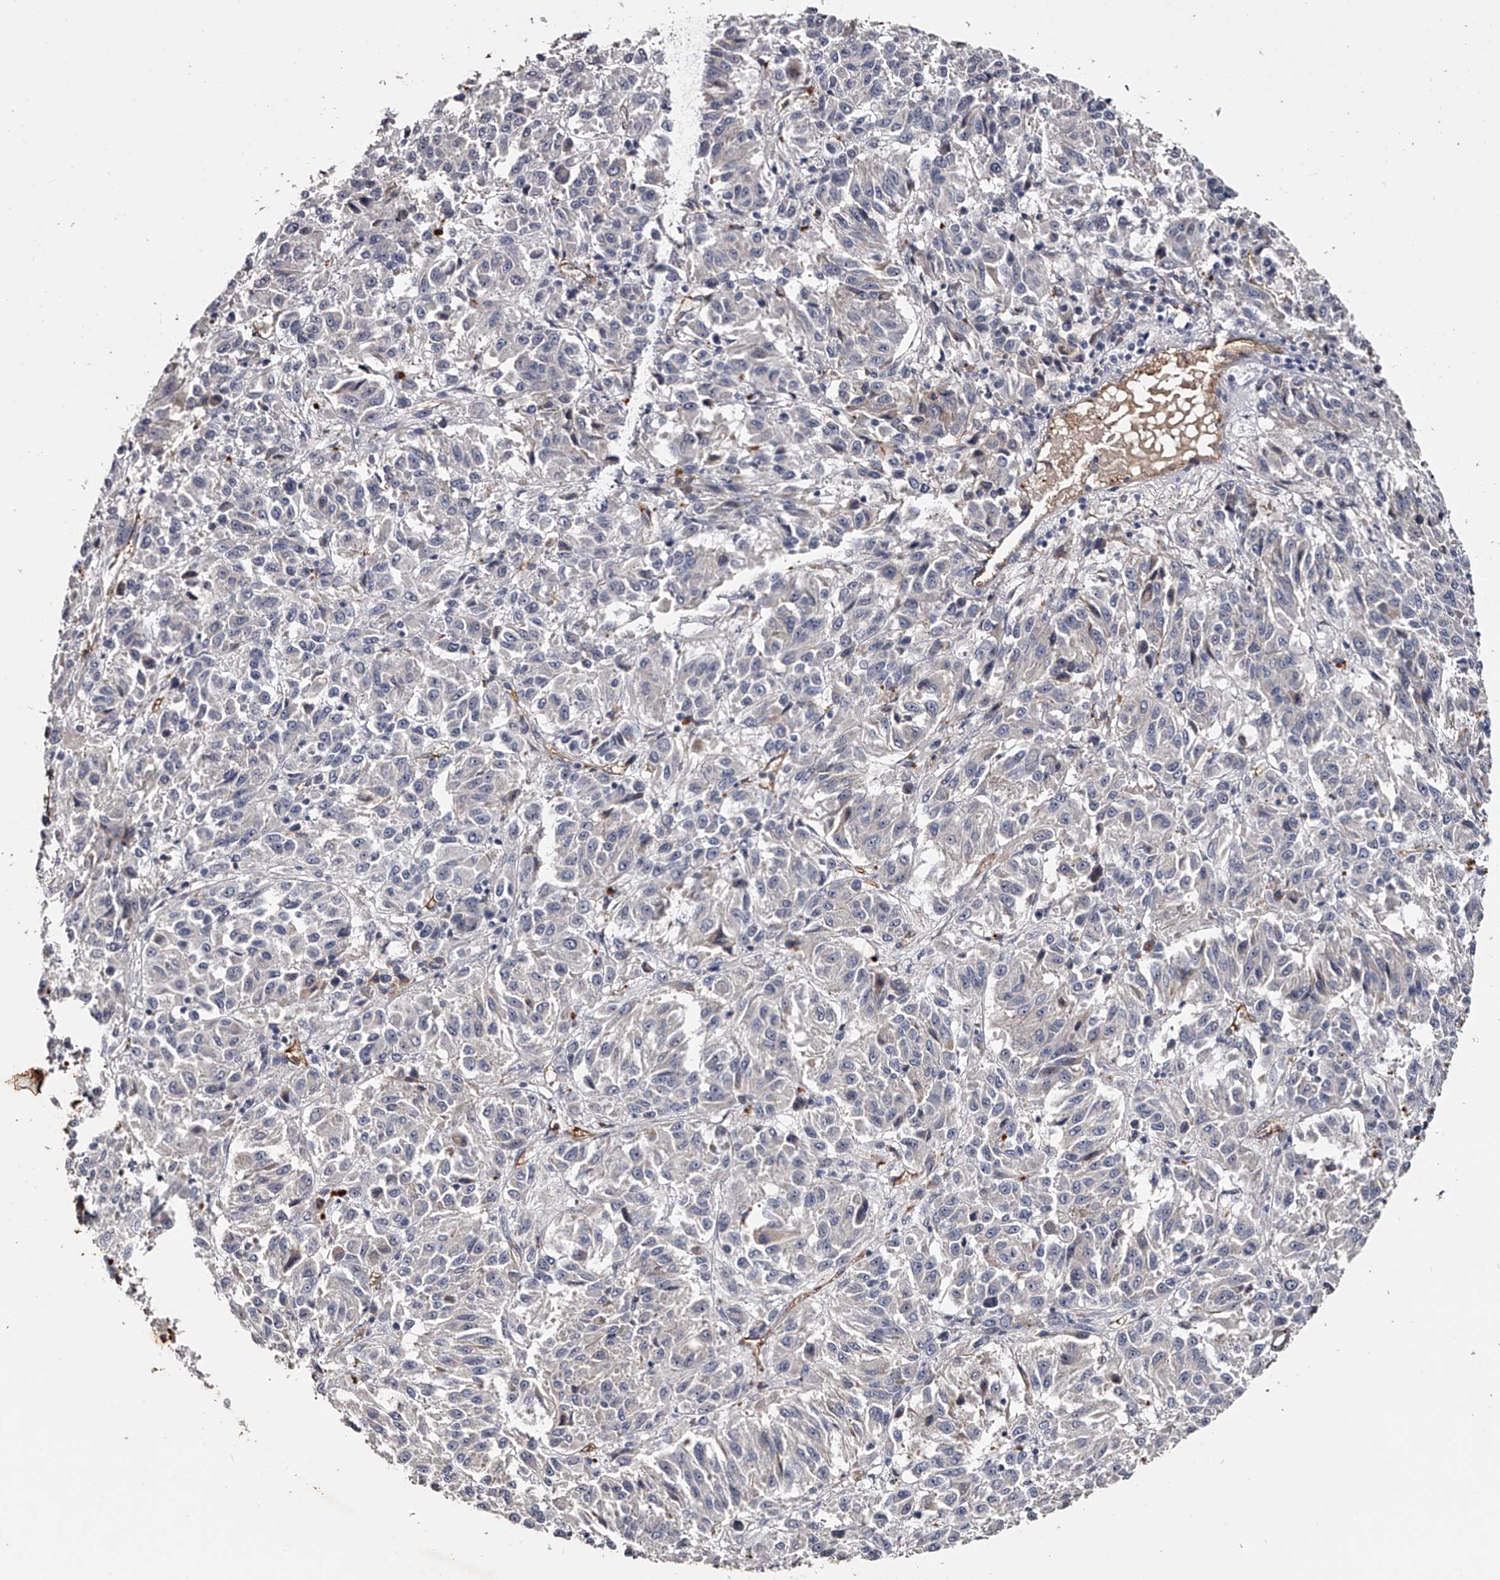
{"staining": {"intensity": "negative", "quantity": "none", "location": "none"}, "tissue": "melanoma", "cell_type": "Tumor cells", "image_type": "cancer", "snomed": [{"axis": "morphology", "description": "Malignant melanoma, Metastatic site"}, {"axis": "topography", "description": "Lung"}], "caption": "Melanoma was stained to show a protein in brown. There is no significant staining in tumor cells.", "gene": "MDN1", "patient": {"sex": "male", "age": 64}}